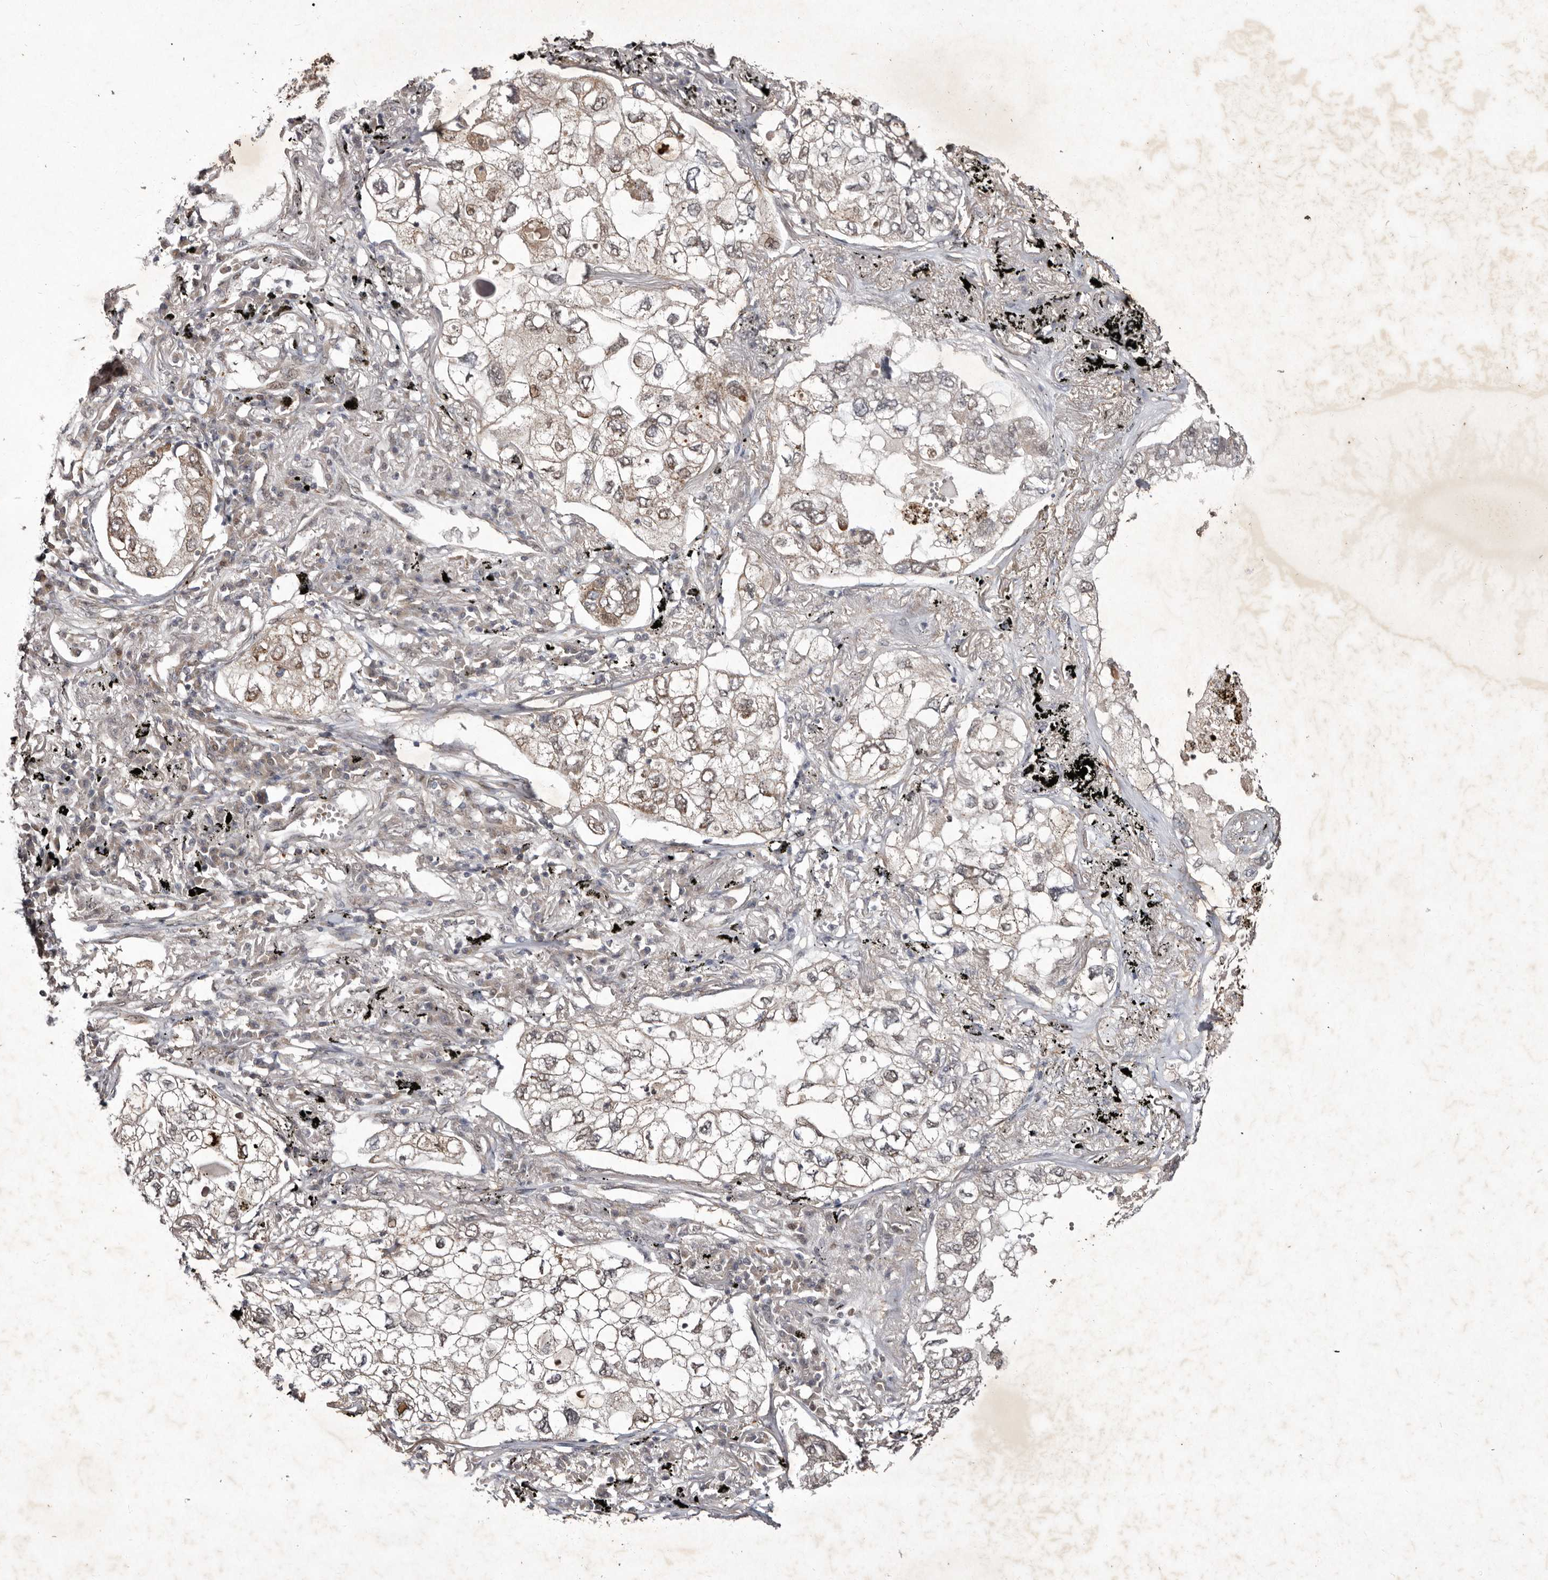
{"staining": {"intensity": "weak", "quantity": "25%-75%", "location": "cytoplasmic/membranous"}, "tissue": "lung cancer", "cell_type": "Tumor cells", "image_type": "cancer", "snomed": [{"axis": "morphology", "description": "Adenocarcinoma, NOS"}, {"axis": "topography", "description": "Lung"}], "caption": "The immunohistochemical stain highlights weak cytoplasmic/membranous expression in tumor cells of adenocarcinoma (lung) tissue.", "gene": "ABL1", "patient": {"sex": "male", "age": 65}}